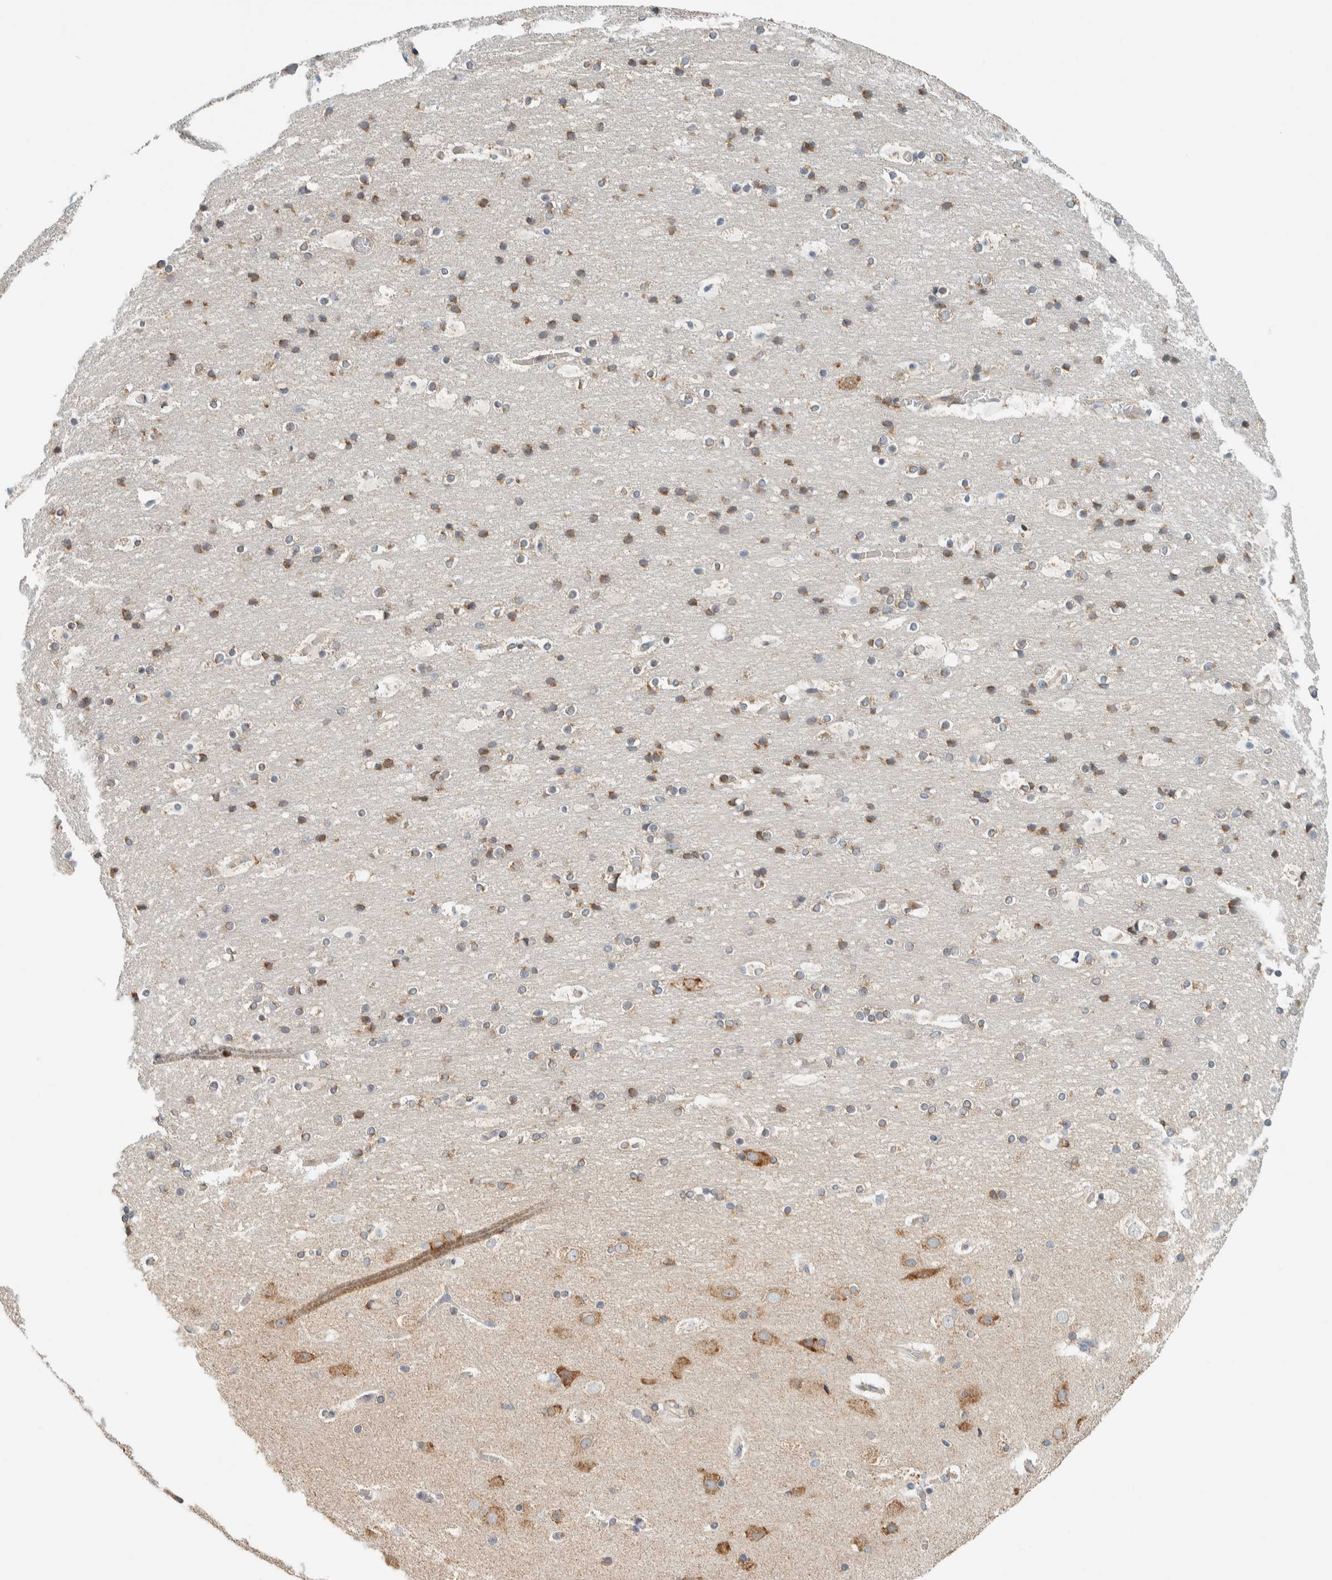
{"staining": {"intensity": "weak", "quantity": "<25%", "location": "cytoplasmic/membranous"}, "tissue": "cerebral cortex", "cell_type": "Endothelial cells", "image_type": "normal", "snomed": [{"axis": "morphology", "description": "Normal tissue, NOS"}, {"axis": "topography", "description": "Cerebral cortex"}], "caption": "Endothelial cells are negative for protein expression in unremarkable human cerebral cortex. (DAB immunohistochemistry with hematoxylin counter stain).", "gene": "CCDC57", "patient": {"sex": "male", "age": 57}}